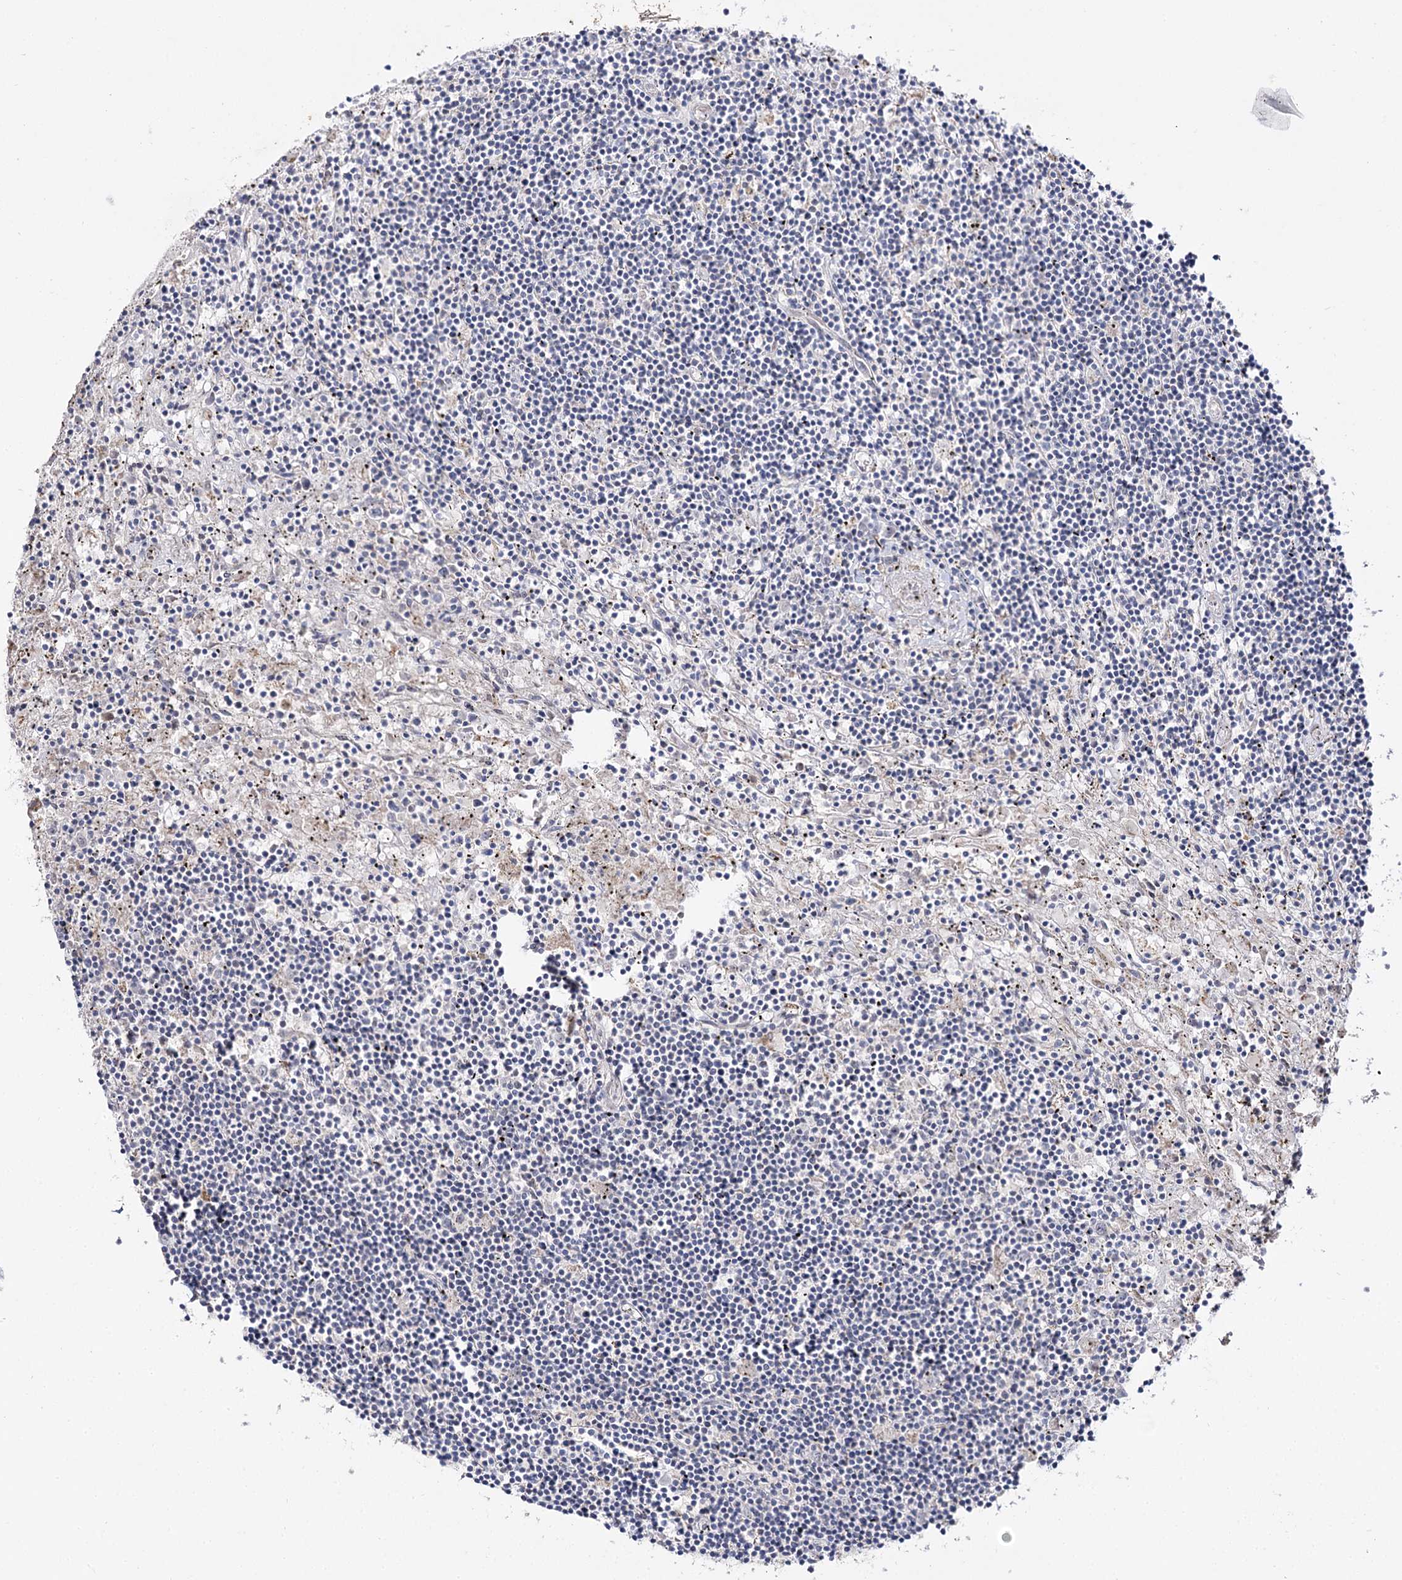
{"staining": {"intensity": "negative", "quantity": "none", "location": "none"}, "tissue": "lymphoma", "cell_type": "Tumor cells", "image_type": "cancer", "snomed": [{"axis": "morphology", "description": "Malignant lymphoma, non-Hodgkin's type, Low grade"}, {"axis": "topography", "description": "Spleen"}], "caption": "The IHC micrograph has no significant positivity in tumor cells of lymphoma tissue.", "gene": "C11orf80", "patient": {"sex": "male", "age": 76}}